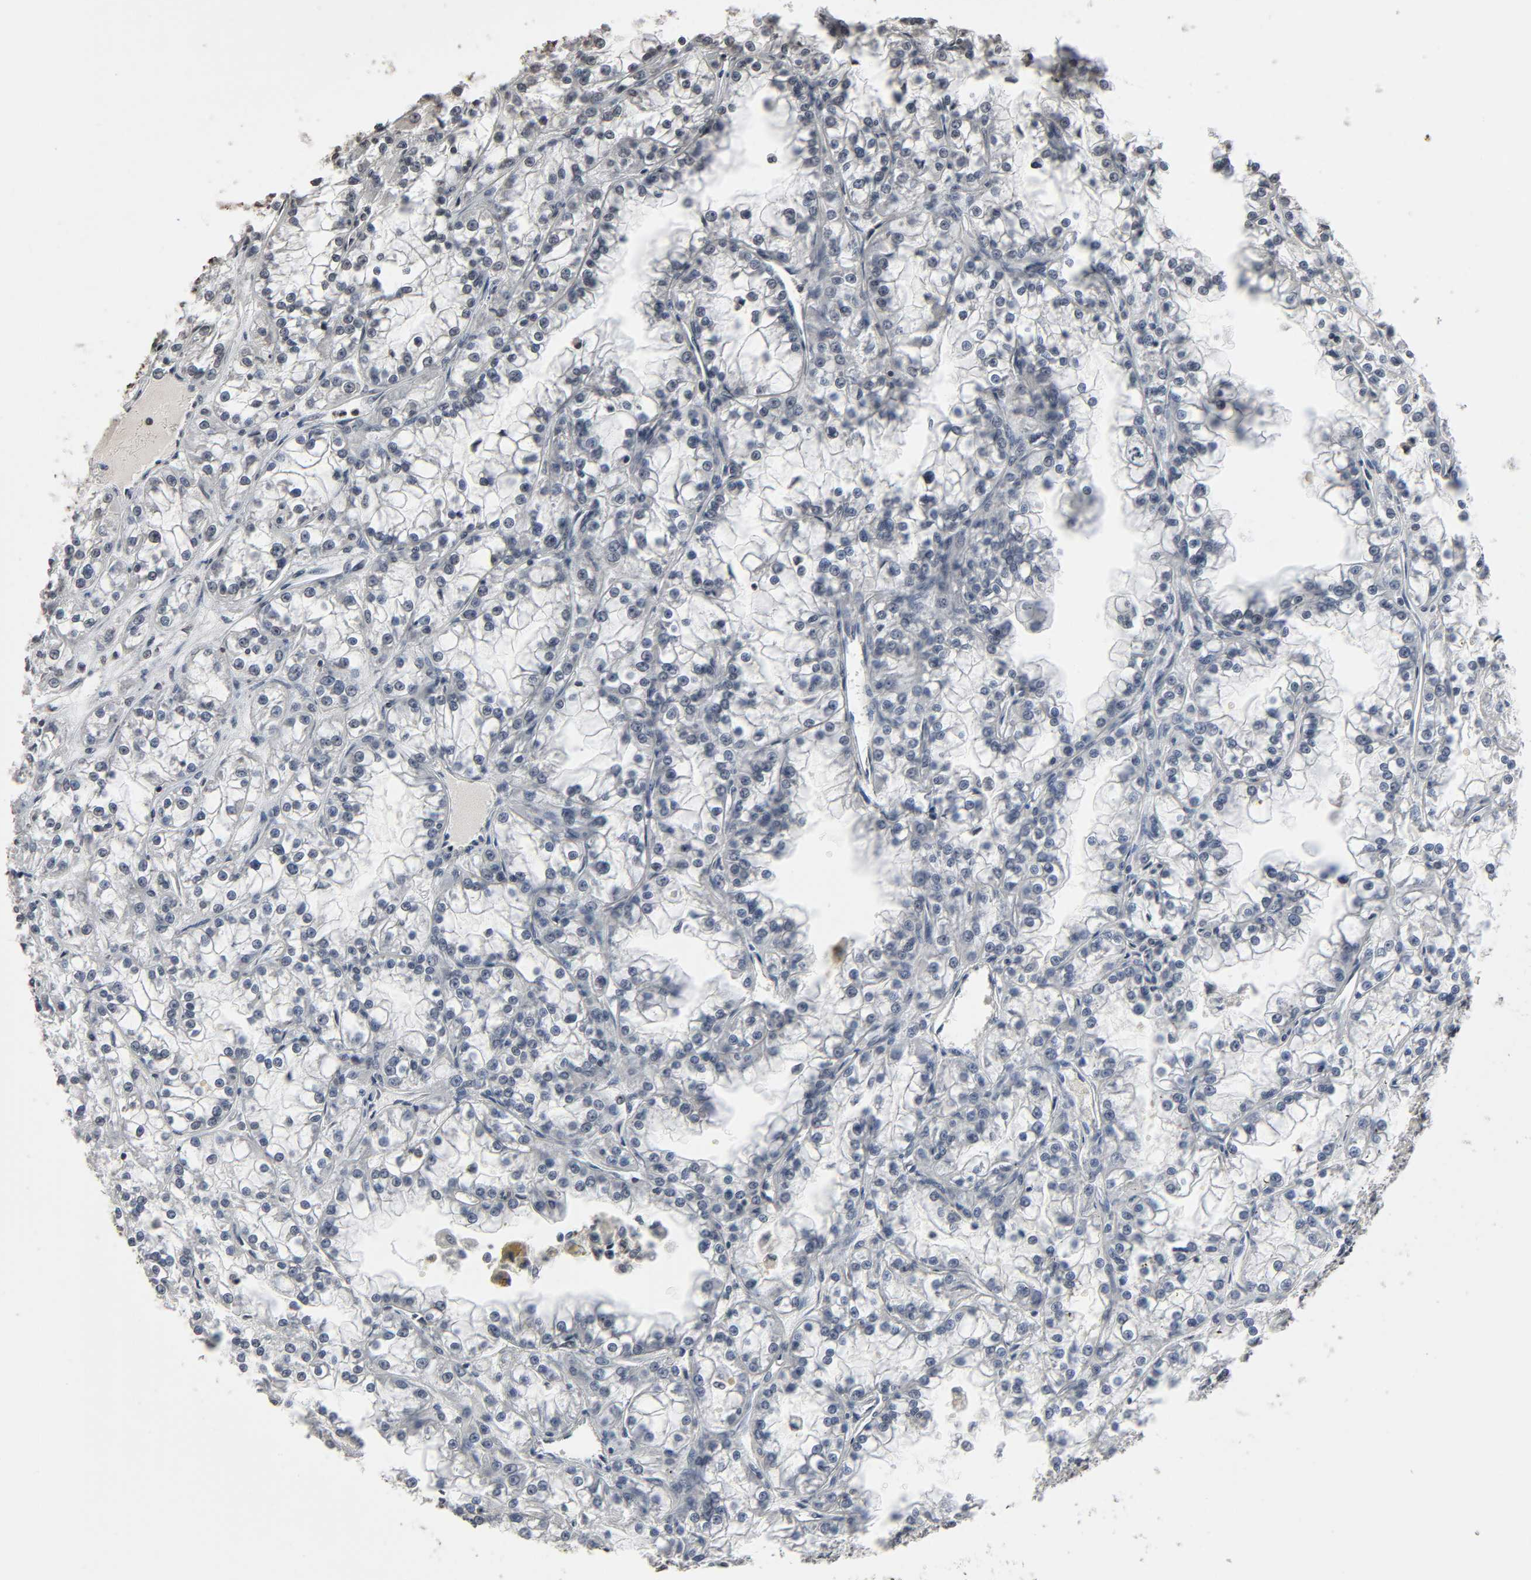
{"staining": {"intensity": "negative", "quantity": "none", "location": "none"}, "tissue": "renal cancer", "cell_type": "Tumor cells", "image_type": "cancer", "snomed": [{"axis": "morphology", "description": "Adenocarcinoma, NOS"}, {"axis": "topography", "description": "Kidney"}], "caption": "Immunohistochemistry (IHC) photomicrograph of neoplastic tissue: adenocarcinoma (renal) stained with DAB displays no significant protein staining in tumor cells.", "gene": "STK4", "patient": {"sex": "female", "age": 52}}